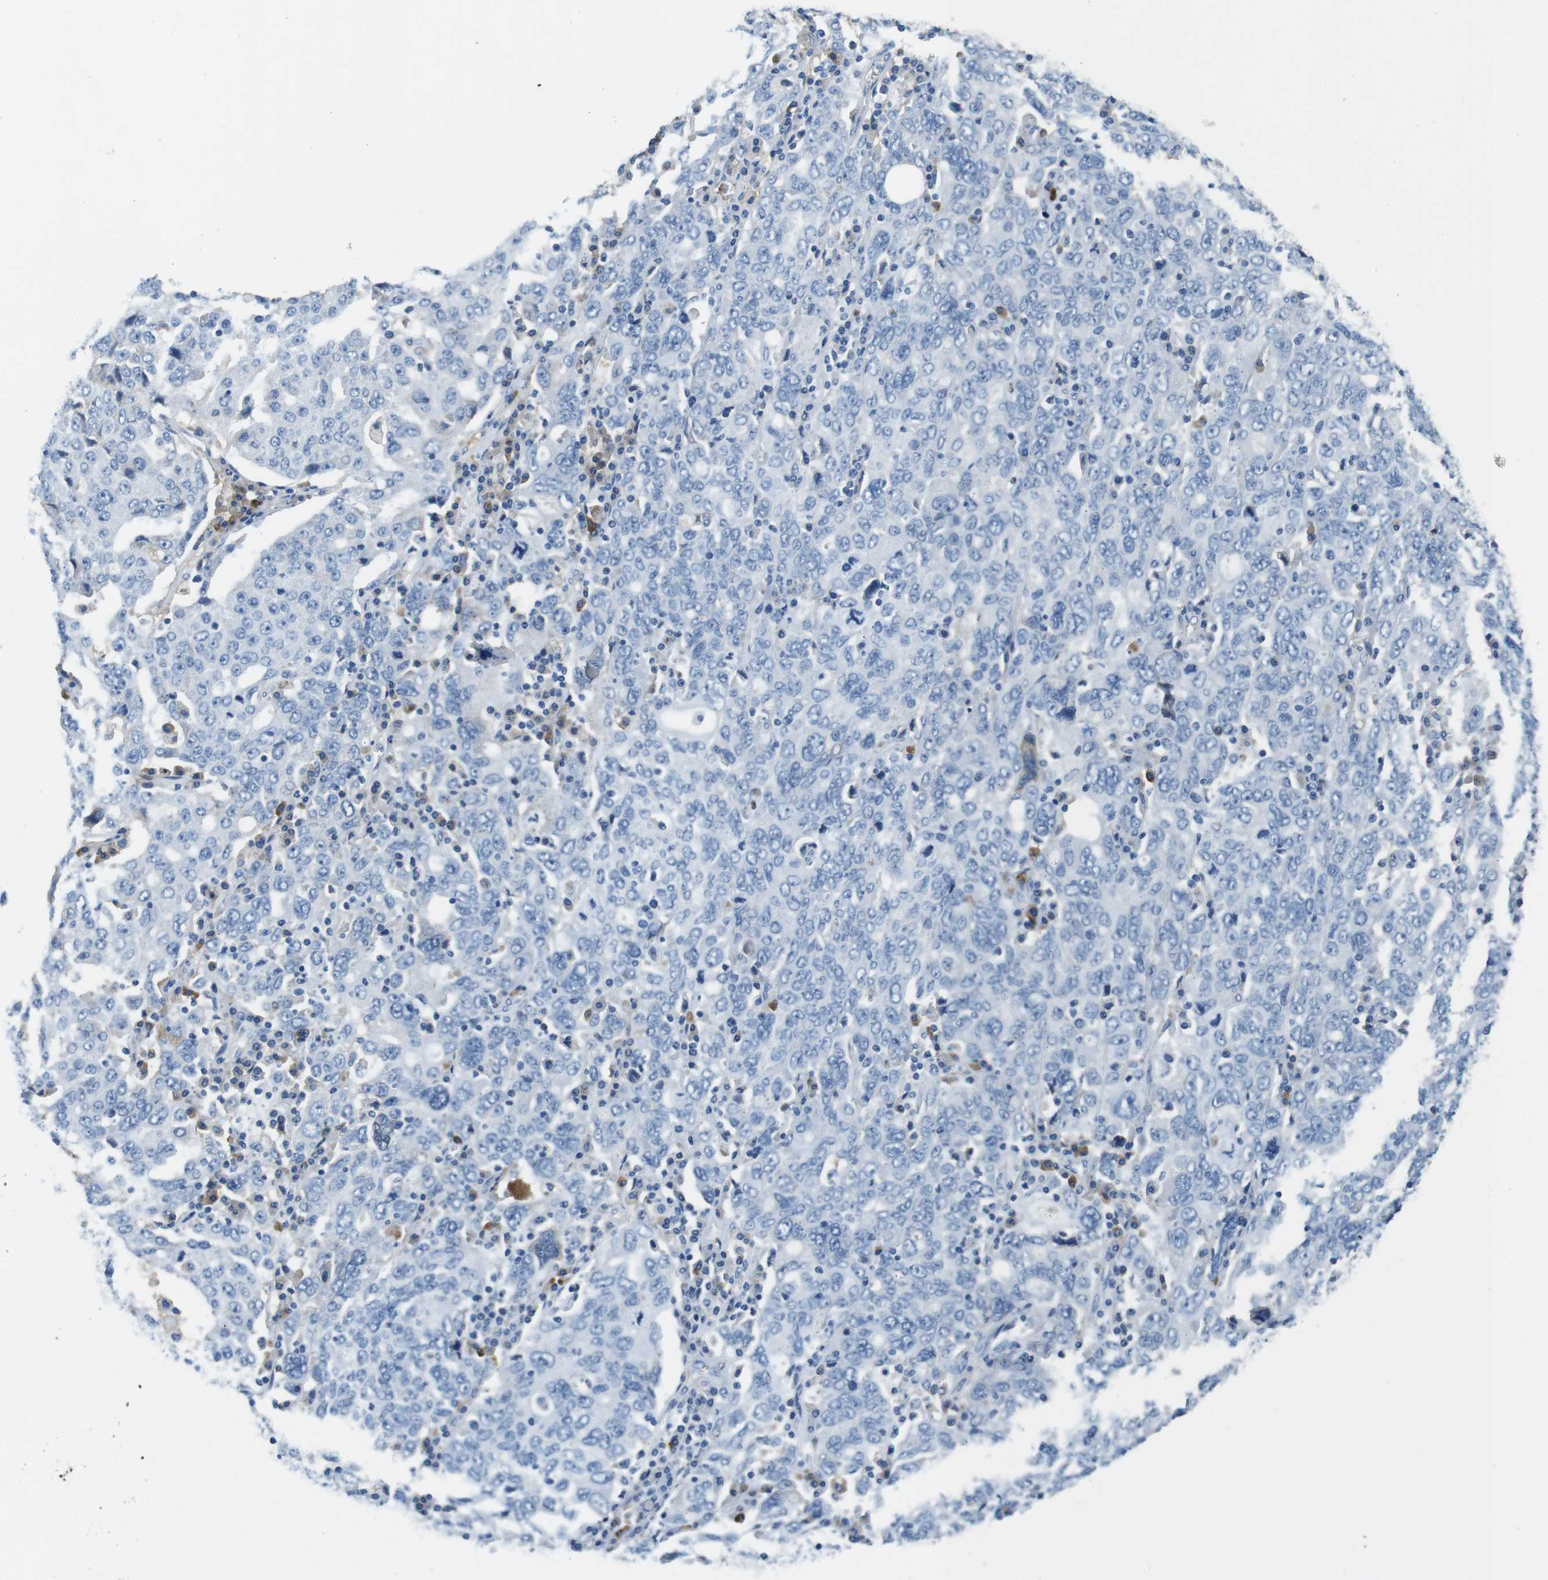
{"staining": {"intensity": "negative", "quantity": "none", "location": "none"}, "tissue": "ovarian cancer", "cell_type": "Tumor cells", "image_type": "cancer", "snomed": [{"axis": "morphology", "description": "Carcinoma, endometroid"}, {"axis": "topography", "description": "Ovary"}], "caption": "Immunohistochemistry of human ovarian cancer (endometroid carcinoma) shows no expression in tumor cells.", "gene": "IGHD", "patient": {"sex": "female", "age": 62}}